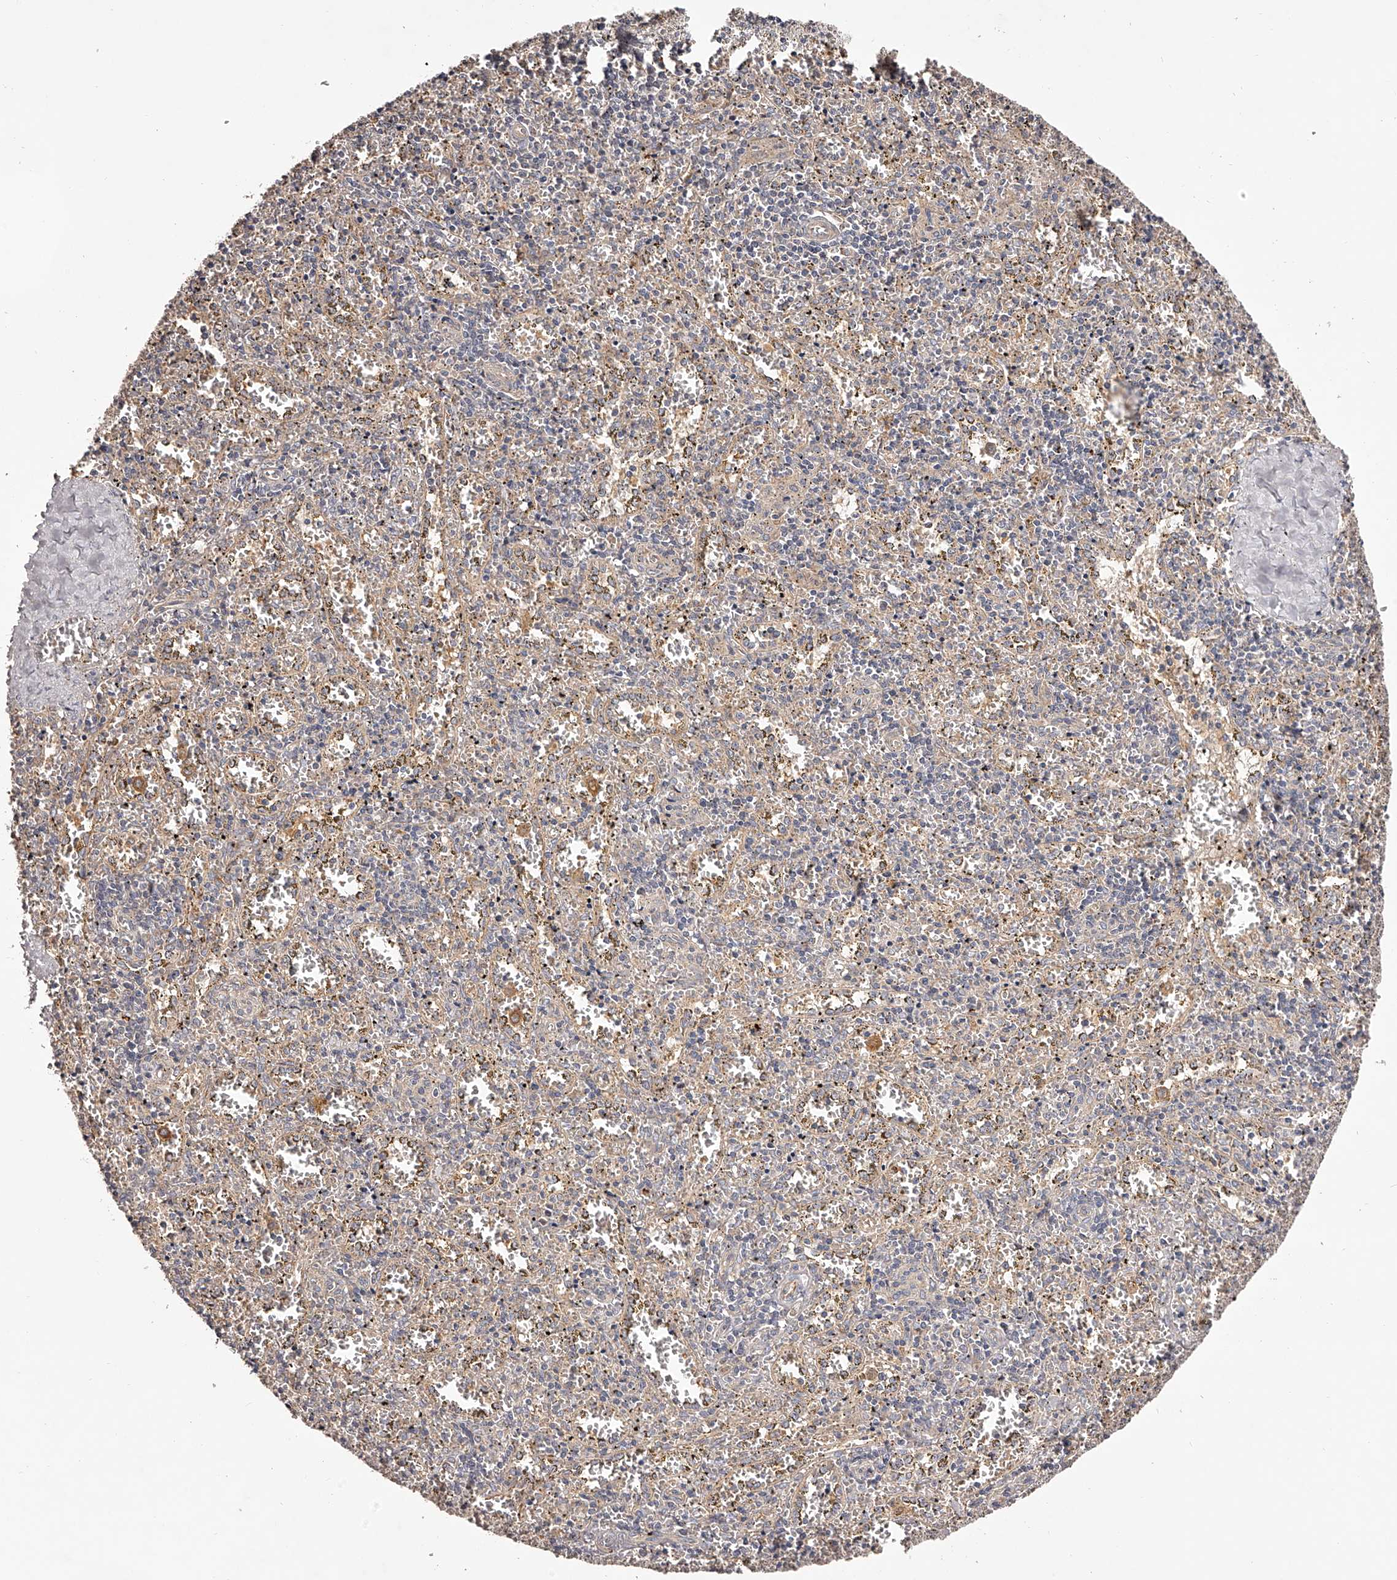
{"staining": {"intensity": "weak", "quantity": "<25%", "location": "cytoplasmic/membranous"}, "tissue": "spleen", "cell_type": "Cells in red pulp", "image_type": "normal", "snomed": [{"axis": "morphology", "description": "Normal tissue, NOS"}, {"axis": "topography", "description": "Spleen"}], "caption": "Immunohistochemical staining of unremarkable spleen exhibits no significant positivity in cells in red pulp. Nuclei are stained in blue.", "gene": "ODF2L", "patient": {"sex": "male", "age": 11}}